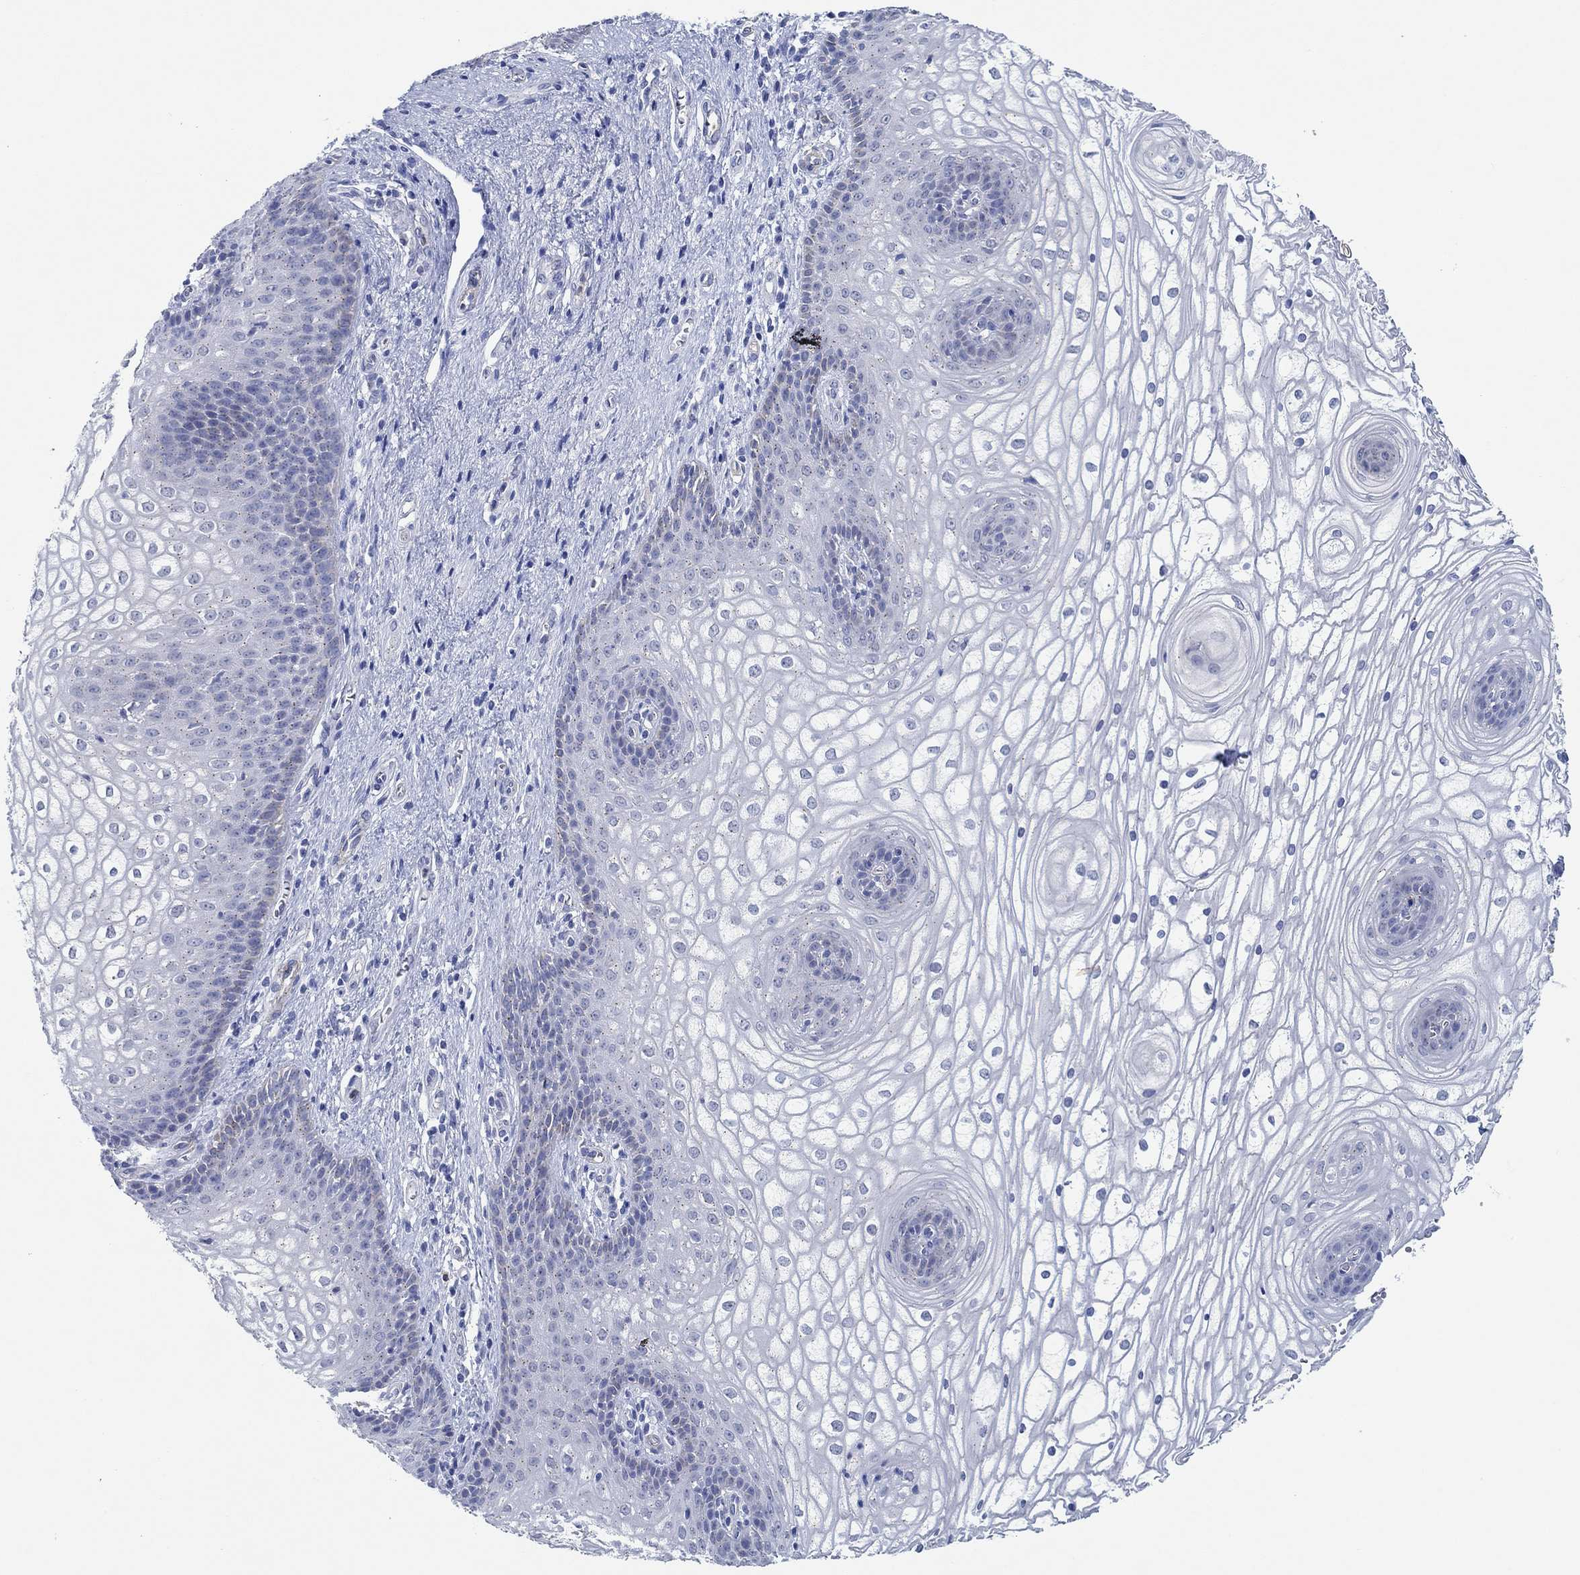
{"staining": {"intensity": "negative", "quantity": "none", "location": "none"}, "tissue": "vagina", "cell_type": "Squamous epithelial cells", "image_type": "normal", "snomed": [{"axis": "morphology", "description": "Normal tissue, NOS"}, {"axis": "topography", "description": "Vagina"}], "caption": "Immunohistochemistry (IHC) histopathology image of normal vagina stained for a protein (brown), which shows no staining in squamous epithelial cells.", "gene": "CPM", "patient": {"sex": "female", "age": 34}}